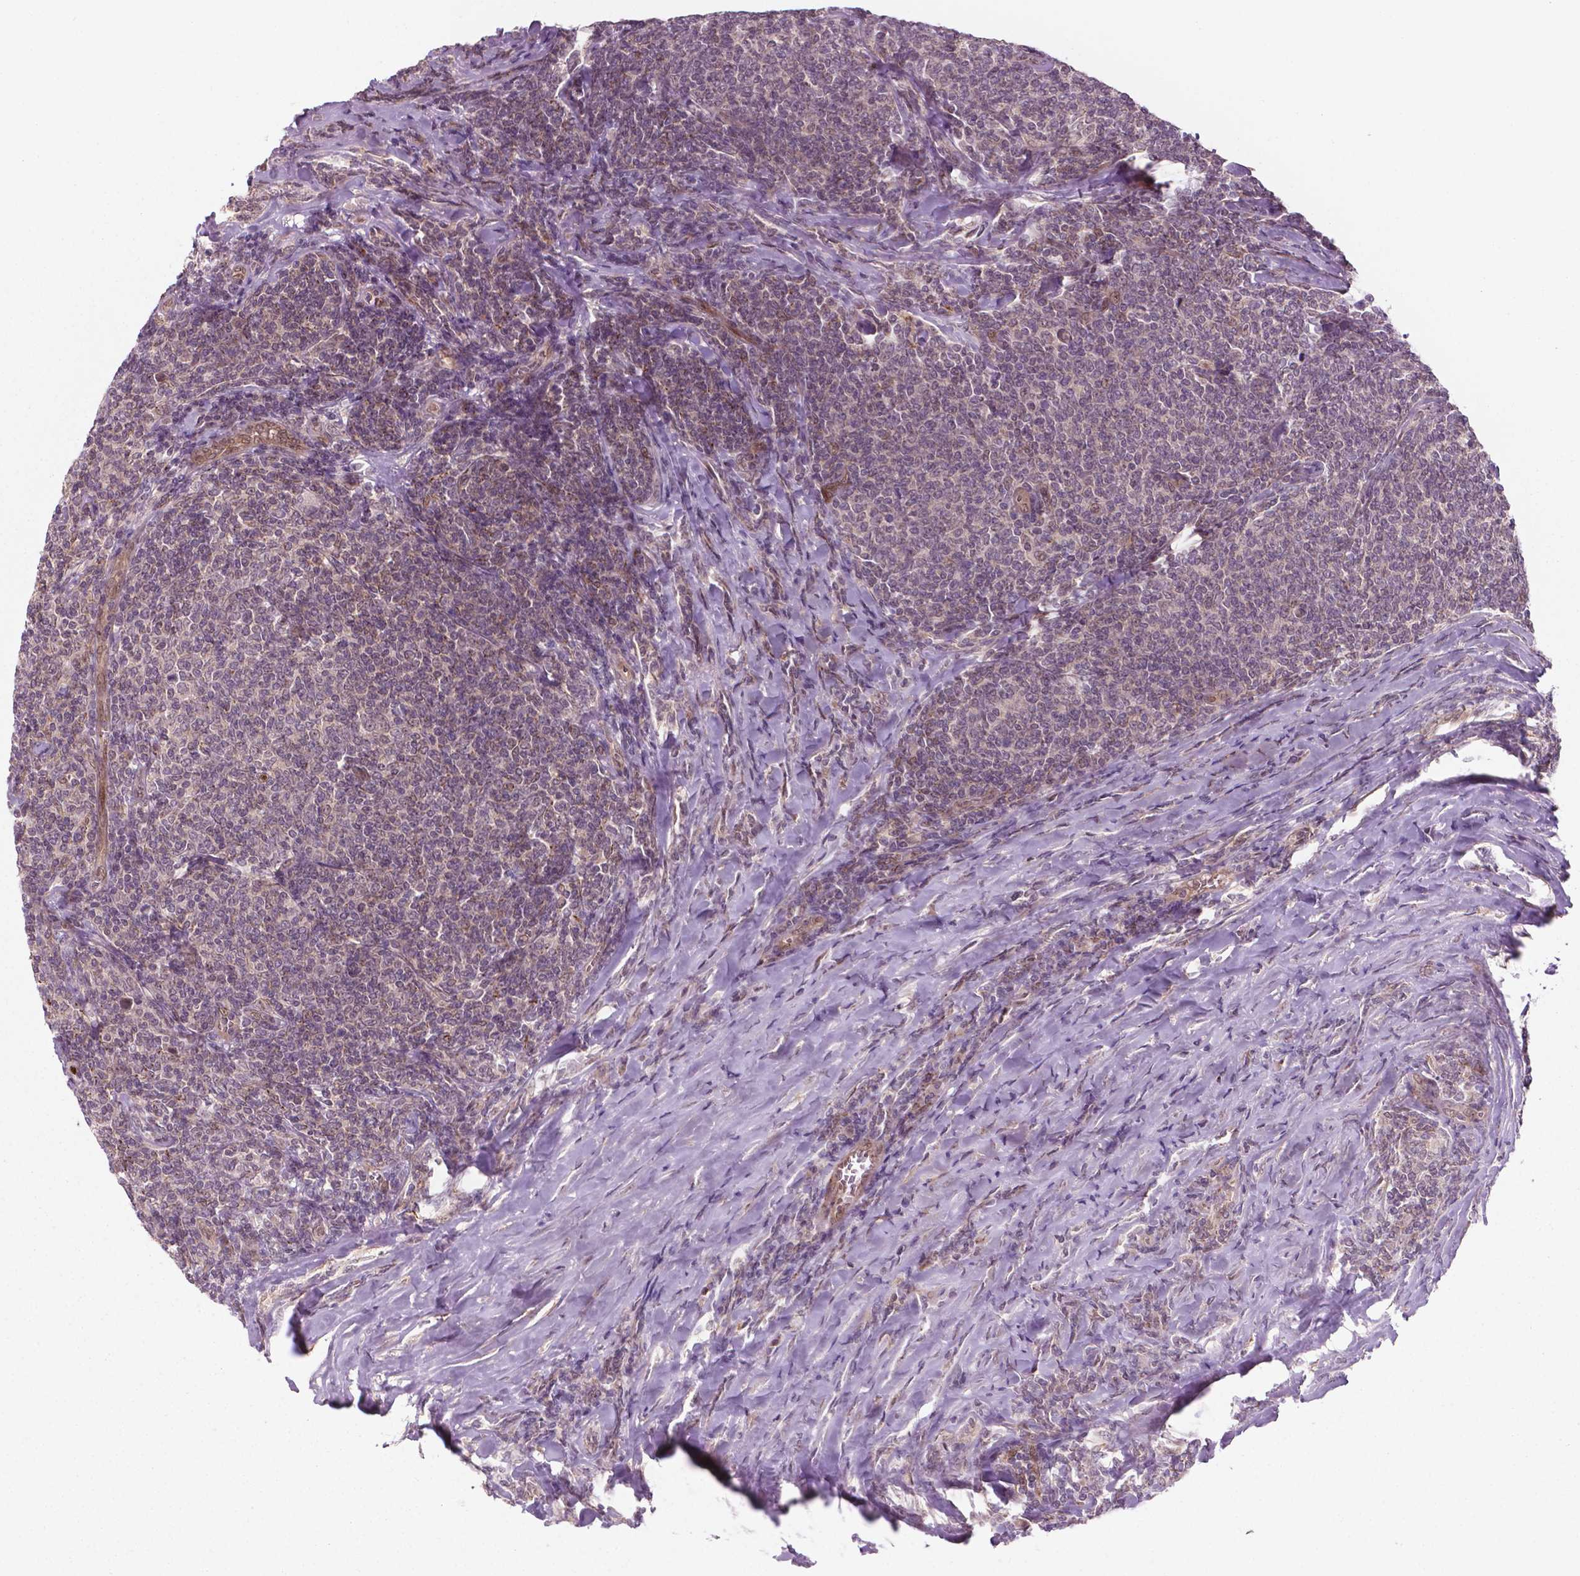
{"staining": {"intensity": "negative", "quantity": "none", "location": "none"}, "tissue": "lymphoma", "cell_type": "Tumor cells", "image_type": "cancer", "snomed": [{"axis": "morphology", "description": "Malignant lymphoma, non-Hodgkin's type, Low grade"}, {"axis": "topography", "description": "Lymph node"}], "caption": "This histopathology image is of low-grade malignant lymphoma, non-Hodgkin's type stained with immunohistochemistry (IHC) to label a protein in brown with the nuclei are counter-stained blue. There is no positivity in tumor cells. The staining is performed using DAB brown chromogen with nuclei counter-stained in using hematoxylin.", "gene": "NFAT5", "patient": {"sex": "male", "age": 52}}